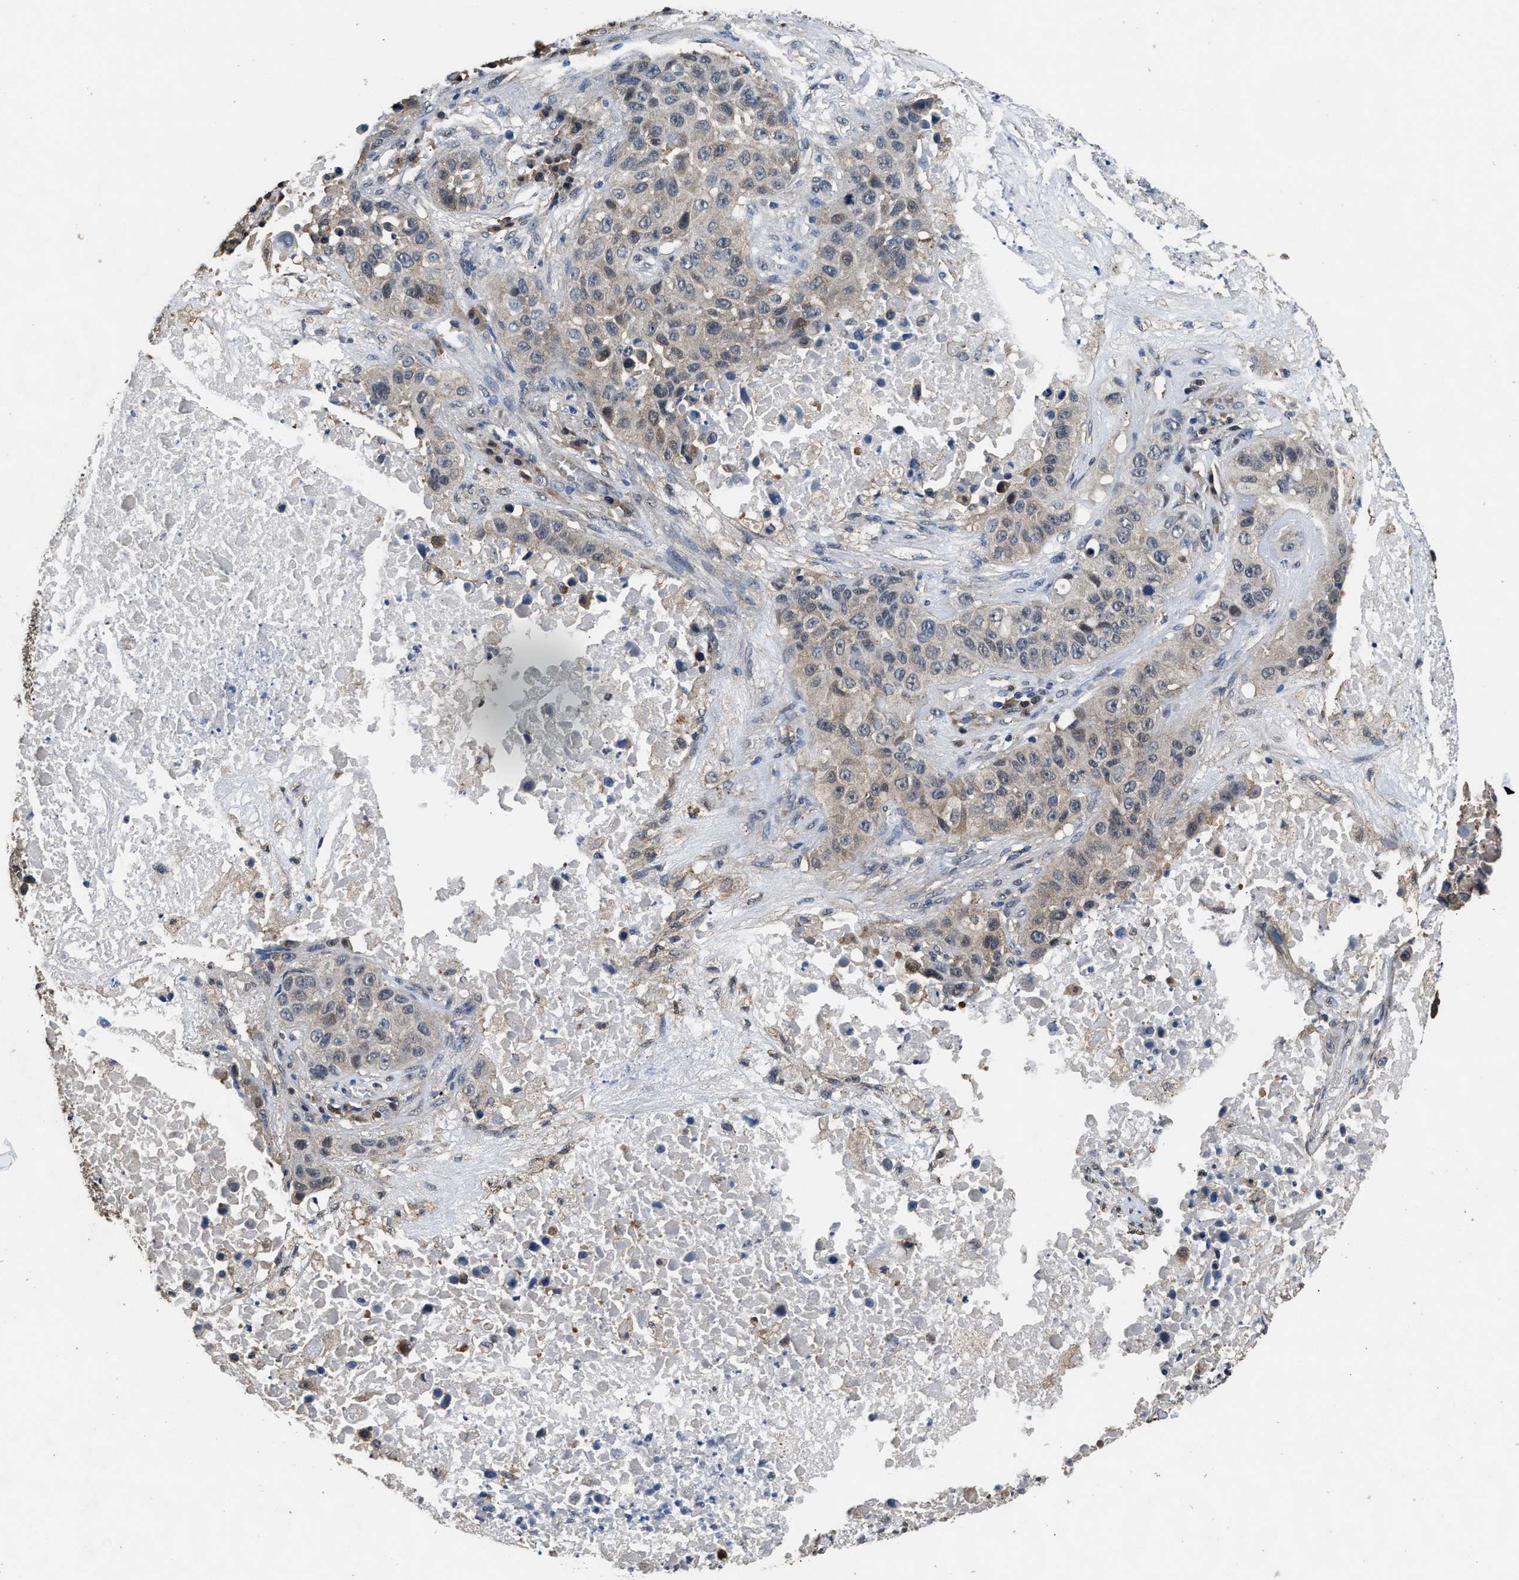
{"staining": {"intensity": "weak", "quantity": ">75%", "location": "cytoplasmic/membranous"}, "tissue": "lung cancer", "cell_type": "Tumor cells", "image_type": "cancer", "snomed": [{"axis": "morphology", "description": "Squamous cell carcinoma, NOS"}, {"axis": "topography", "description": "Lung"}], "caption": "The micrograph demonstrates immunohistochemical staining of lung squamous cell carcinoma. There is weak cytoplasmic/membranous positivity is present in about >75% of tumor cells.", "gene": "YWHAE", "patient": {"sex": "male", "age": 57}}